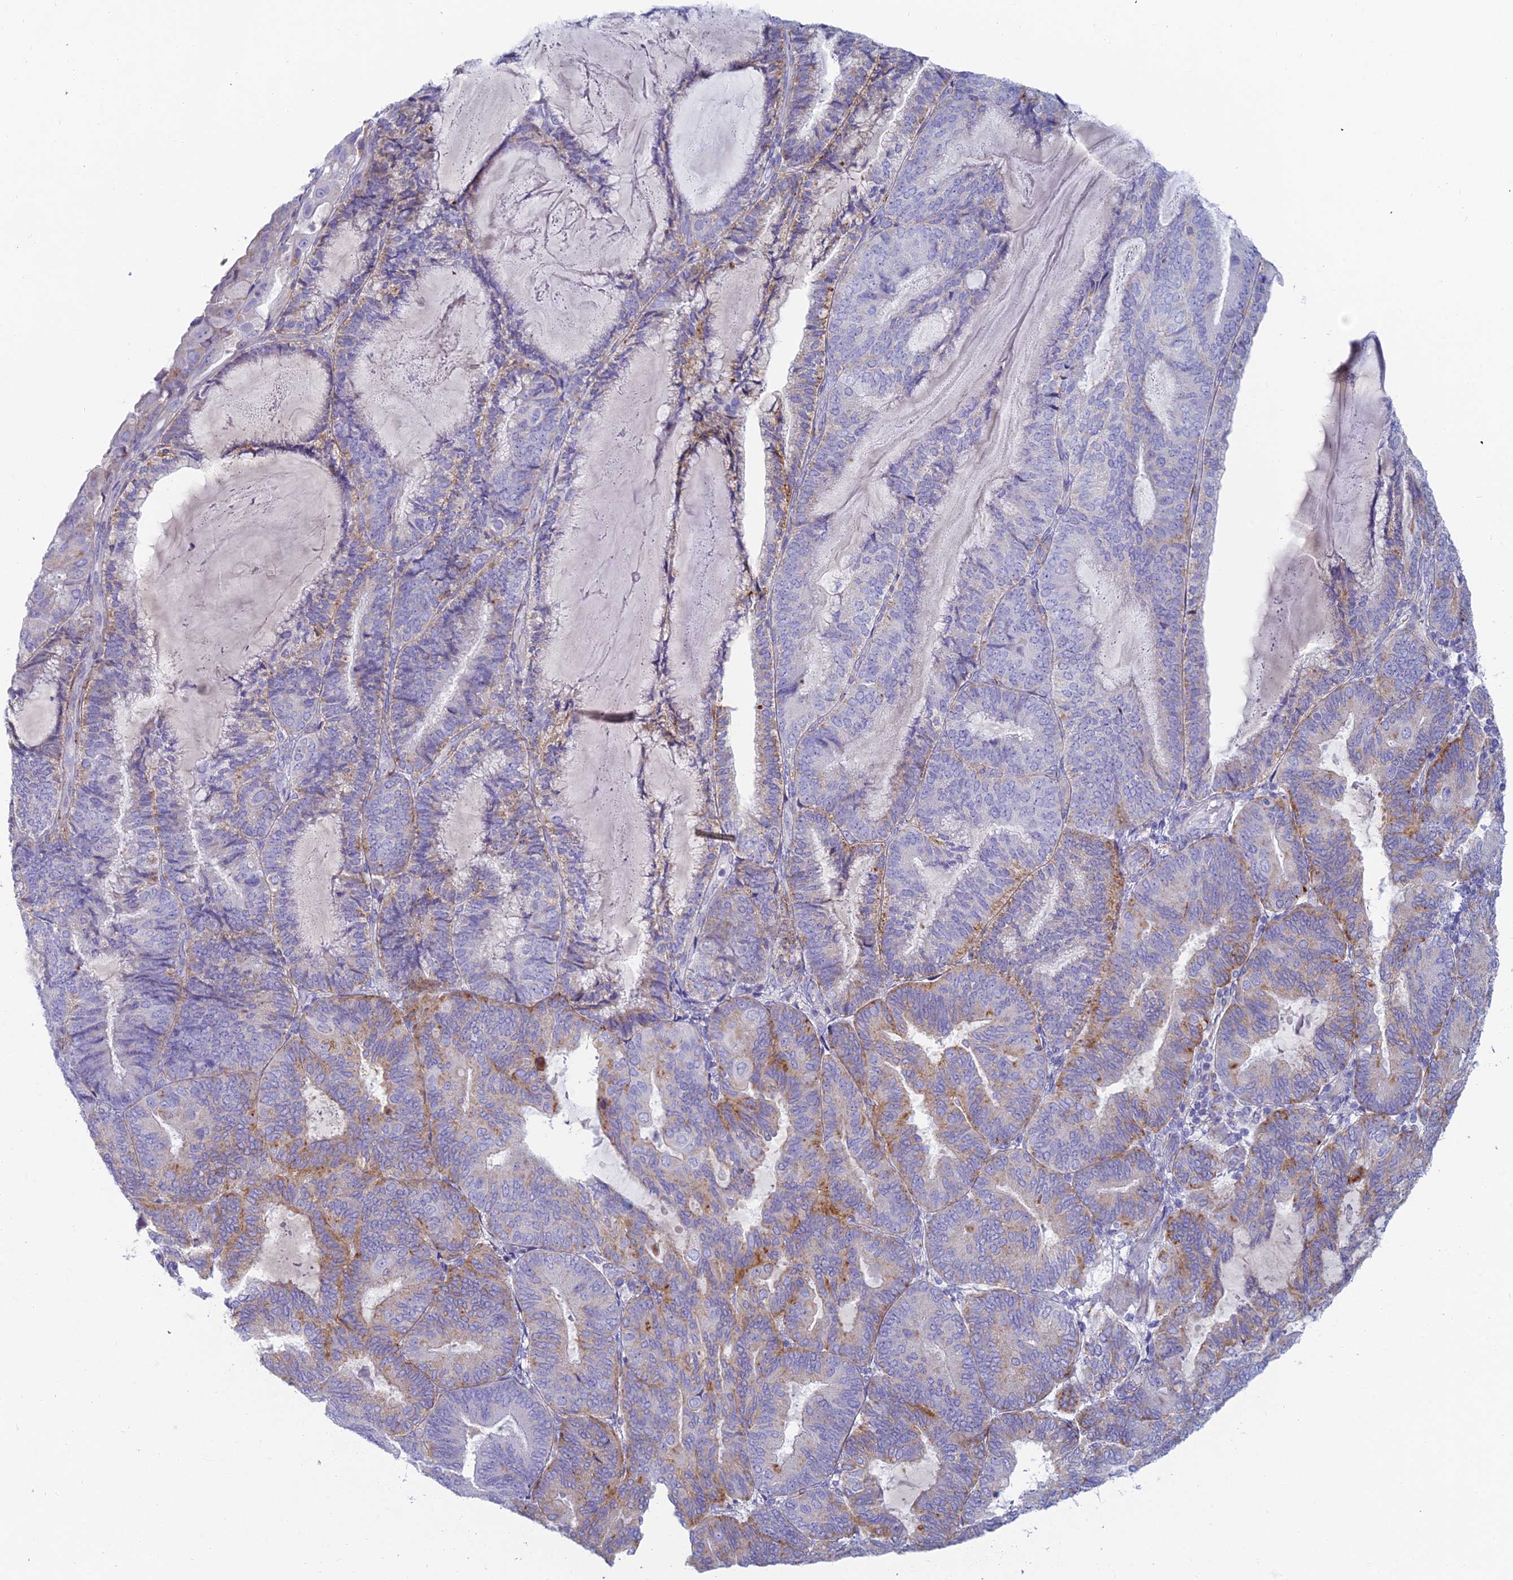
{"staining": {"intensity": "moderate", "quantity": "<25%", "location": "cytoplasmic/membranous"}, "tissue": "endometrial cancer", "cell_type": "Tumor cells", "image_type": "cancer", "snomed": [{"axis": "morphology", "description": "Adenocarcinoma, NOS"}, {"axis": "topography", "description": "Endometrium"}], "caption": "Protein expression by immunohistochemistry shows moderate cytoplasmic/membranous positivity in approximately <25% of tumor cells in endometrial adenocarcinoma.", "gene": "FERD3L", "patient": {"sex": "female", "age": 81}}